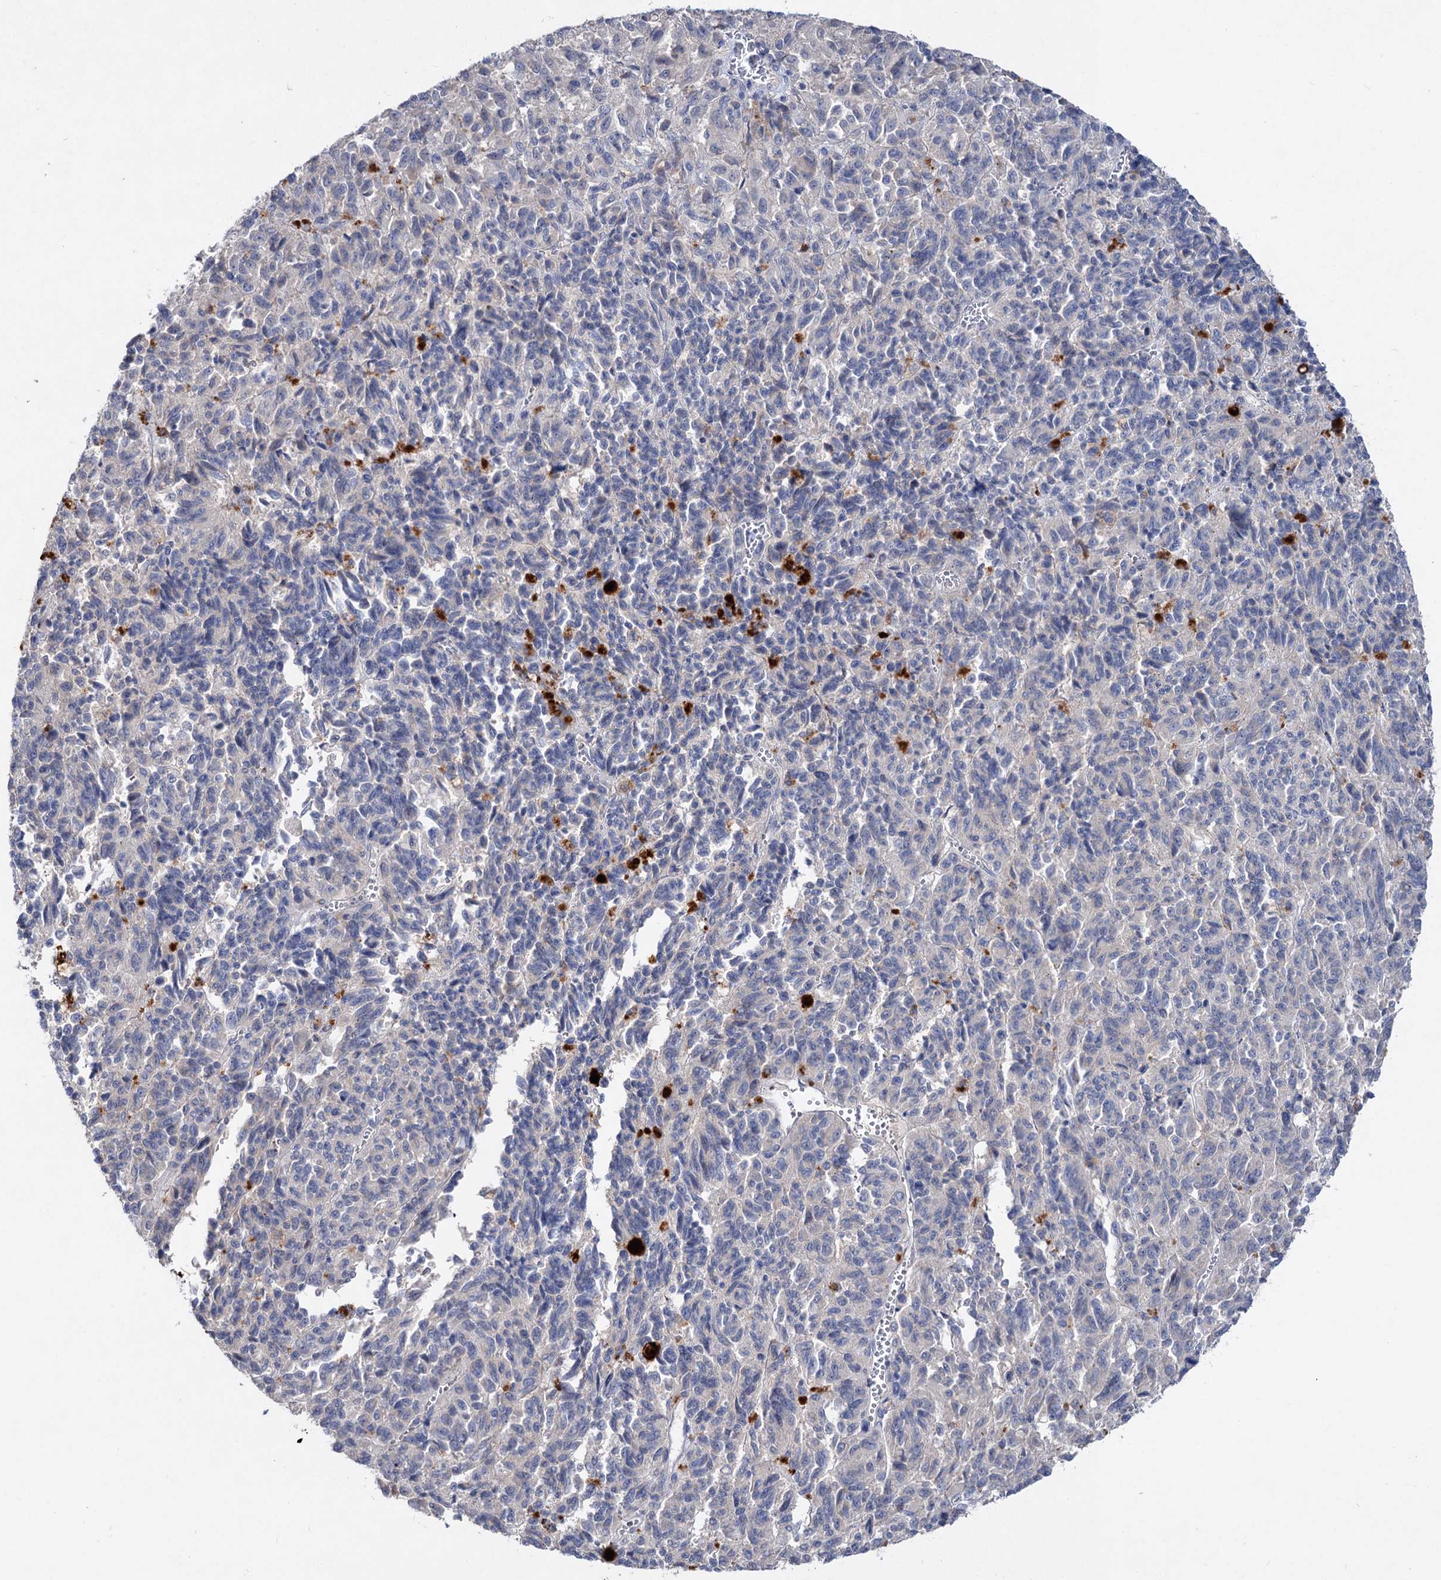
{"staining": {"intensity": "negative", "quantity": "none", "location": "none"}, "tissue": "melanoma", "cell_type": "Tumor cells", "image_type": "cancer", "snomed": [{"axis": "morphology", "description": "Malignant melanoma, Metastatic site"}, {"axis": "topography", "description": "Lung"}], "caption": "This is a photomicrograph of IHC staining of malignant melanoma (metastatic site), which shows no staining in tumor cells. Brightfield microscopy of IHC stained with DAB (brown) and hematoxylin (blue), captured at high magnification.", "gene": "ATP4A", "patient": {"sex": "male", "age": 64}}